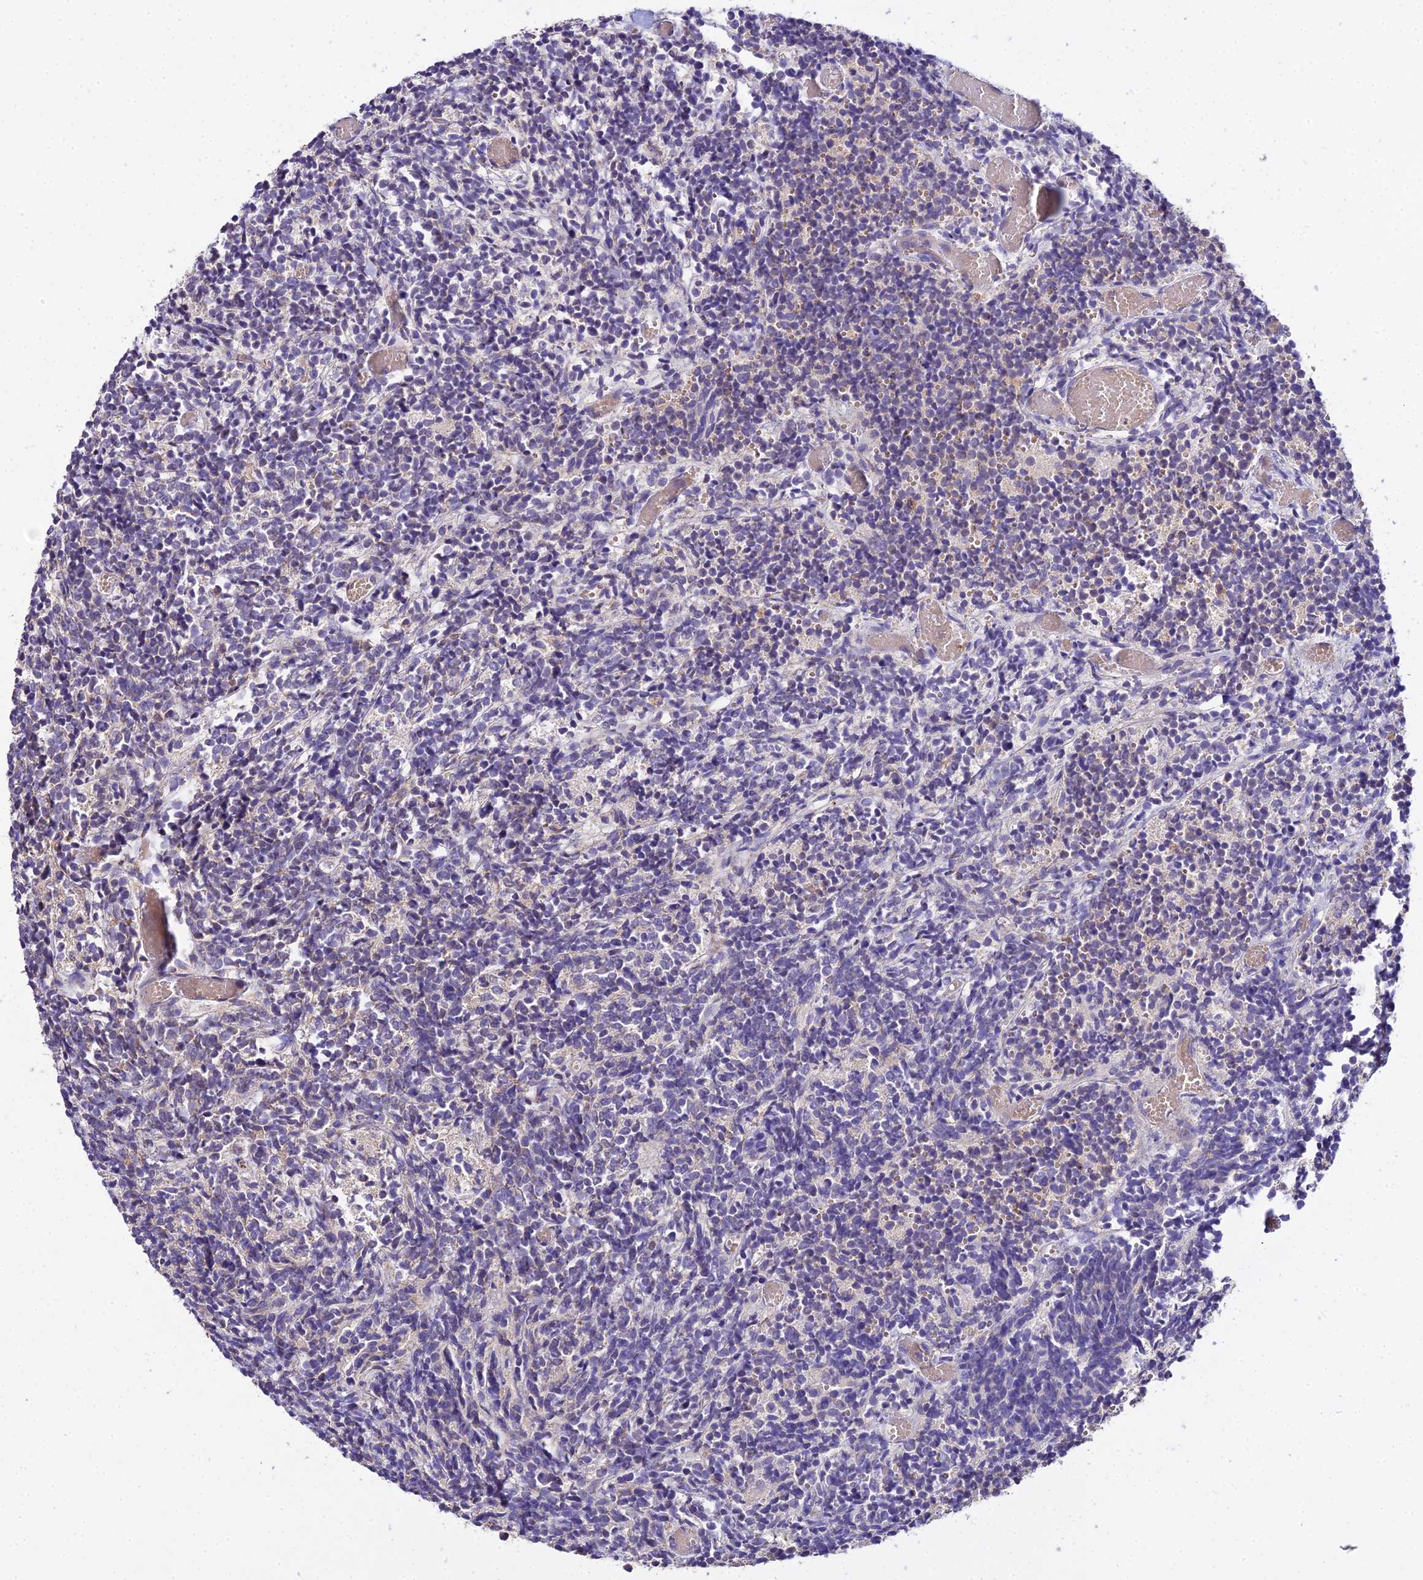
{"staining": {"intensity": "negative", "quantity": "none", "location": "none"}, "tissue": "glioma", "cell_type": "Tumor cells", "image_type": "cancer", "snomed": [{"axis": "morphology", "description": "Glioma, malignant, Low grade"}, {"axis": "topography", "description": "Brain"}], "caption": "The immunohistochemistry (IHC) histopathology image has no significant staining in tumor cells of glioma tissue.", "gene": "PEX19", "patient": {"sex": "female", "age": 1}}